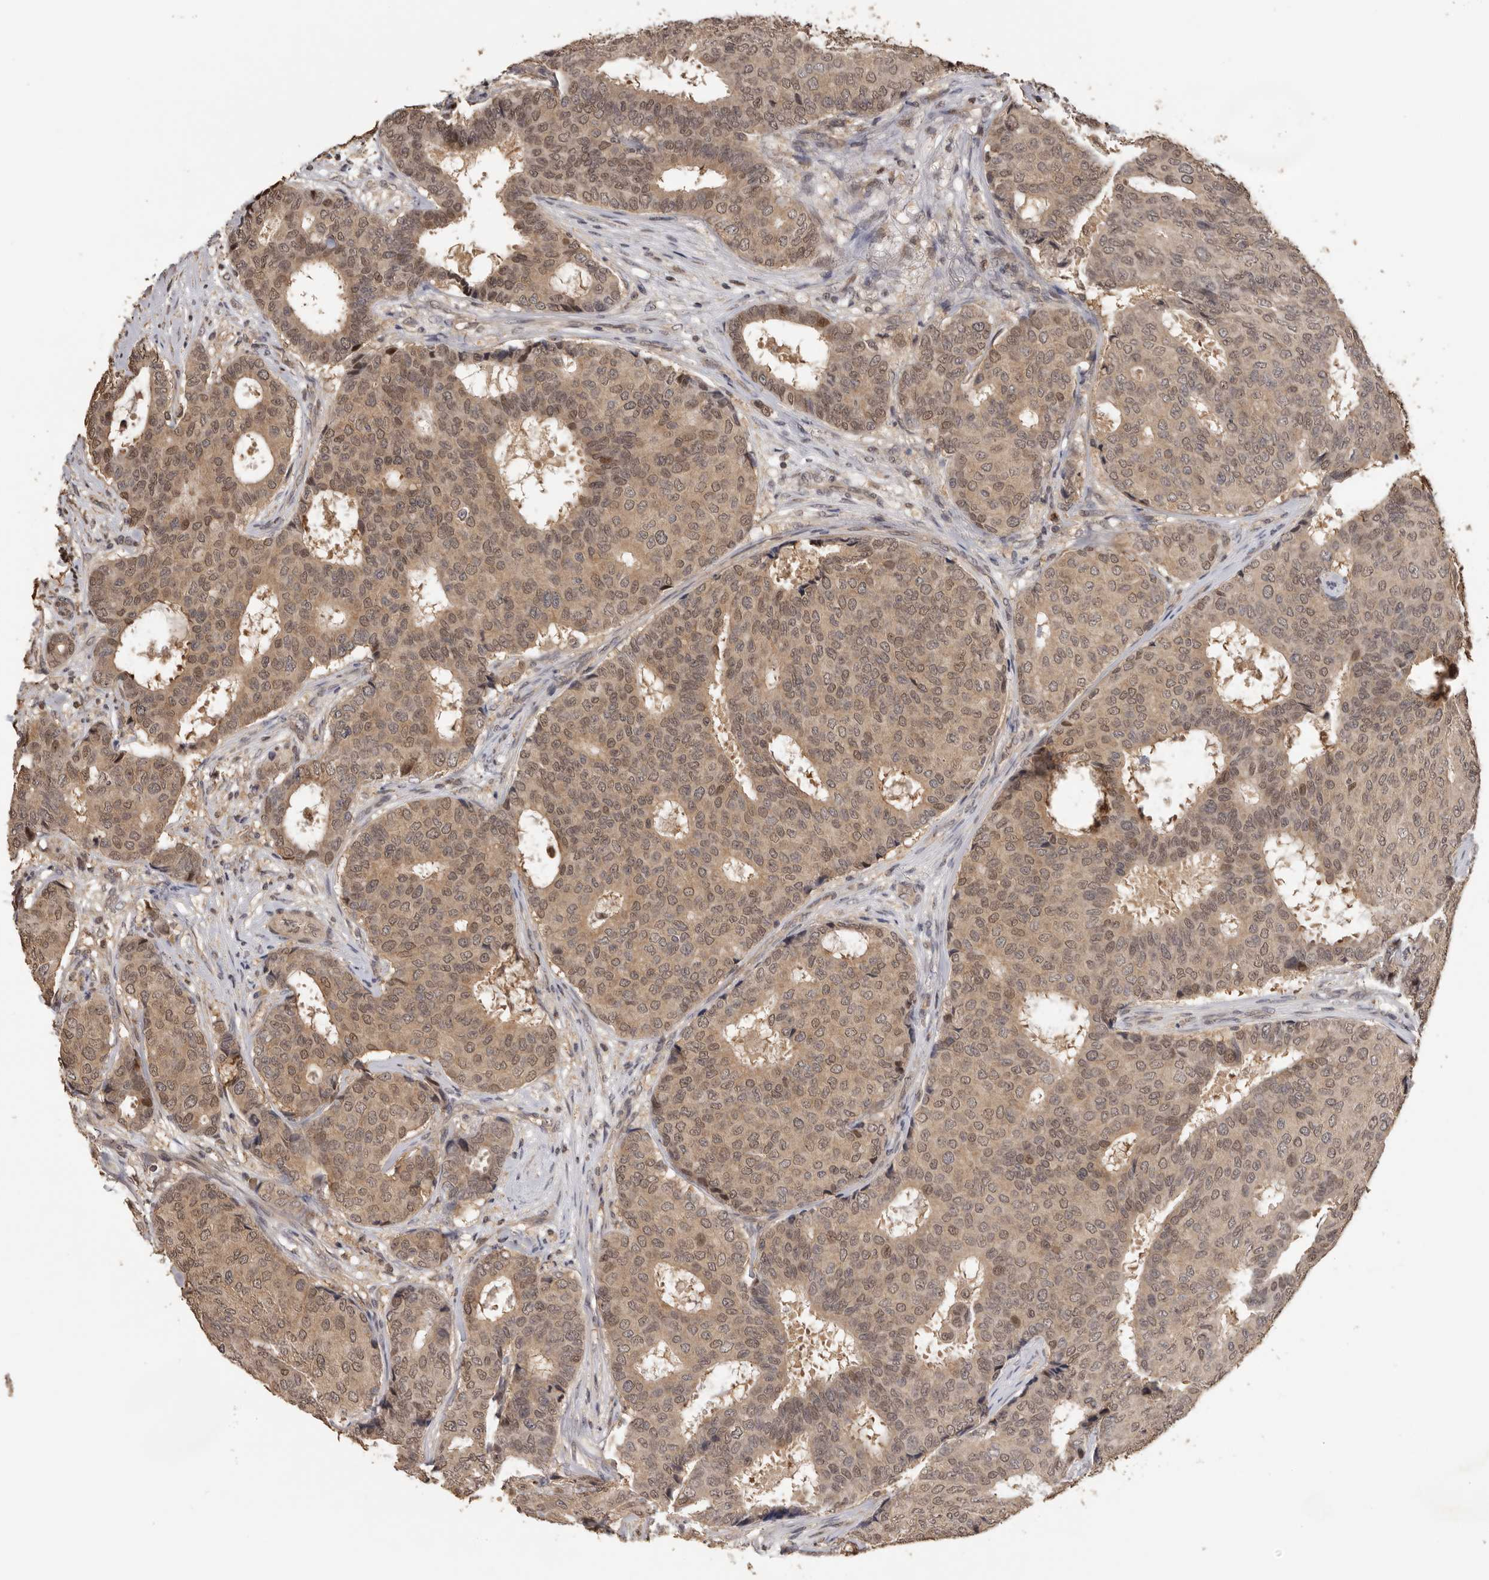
{"staining": {"intensity": "moderate", "quantity": ">75%", "location": "cytoplasmic/membranous,nuclear"}, "tissue": "breast cancer", "cell_type": "Tumor cells", "image_type": "cancer", "snomed": [{"axis": "morphology", "description": "Duct carcinoma"}, {"axis": "topography", "description": "Breast"}], "caption": "The image demonstrates staining of breast cancer, revealing moderate cytoplasmic/membranous and nuclear protein expression (brown color) within tumor cells.", "gene": "KIF2B", "patient": {"sex": "female", "age": 75}}